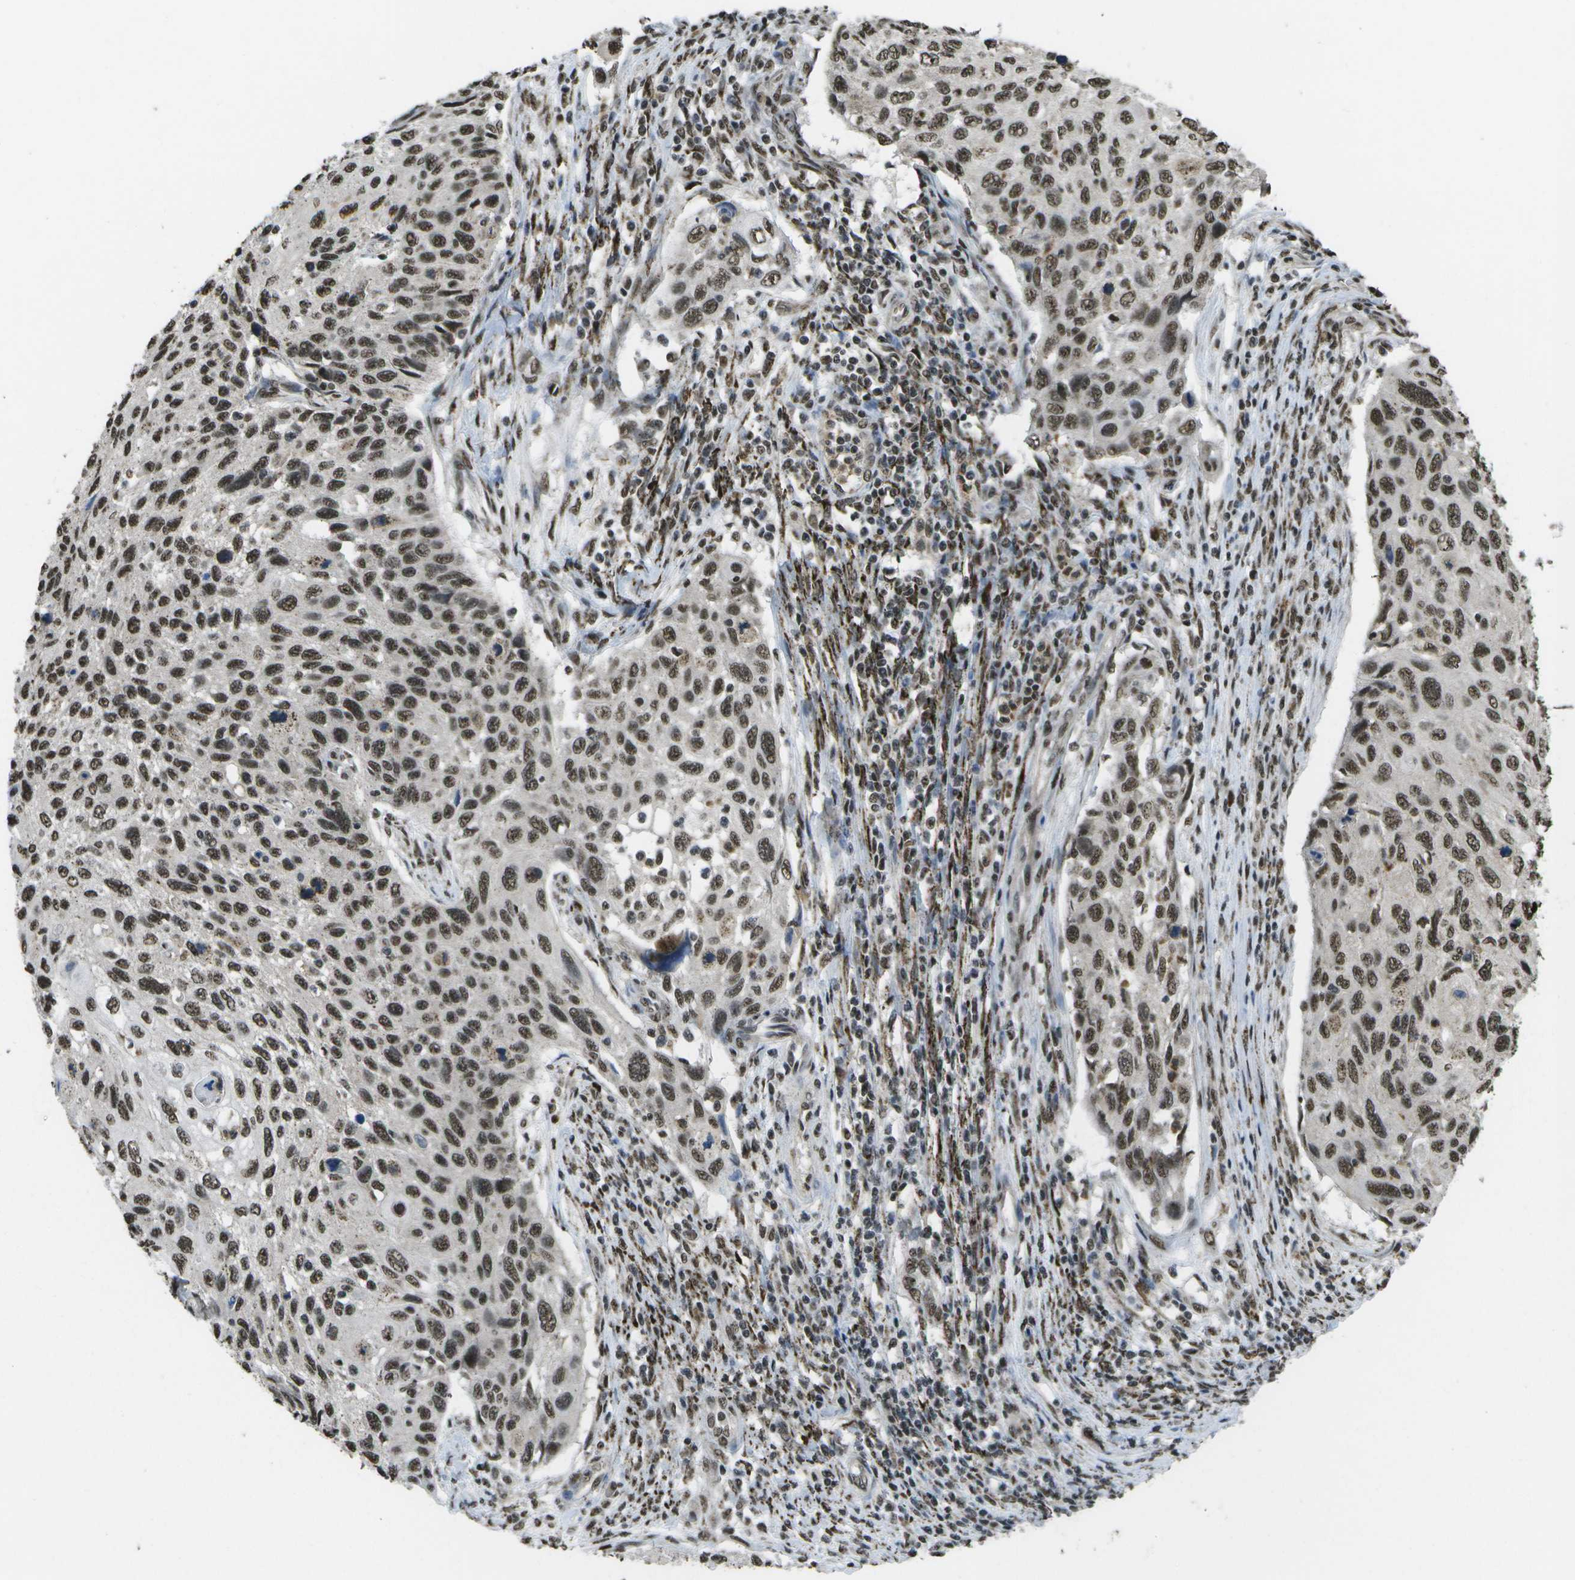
{"staining": {"intensity": "strong", "quantity": ">75%", "location": "nuclear"}, "tissue": "cervical cancer", "cell_type": "Tumor cells", "image_type": "cancer", "snomed": [{"axis": "morphology", "description": "Squamous cell carcinoma, NOS"}, {"axis": "topography", "description": "Cervix"}], "caption": "Protein staining by IHC demonstrates strong nuclear staining in approximately >75% of tumor cells in cervical cancer (squamous cell carcinoma). Nuclei are stained in blue.", "gene": "SPEN", "patient": {"sex": "female", "age": 70}}